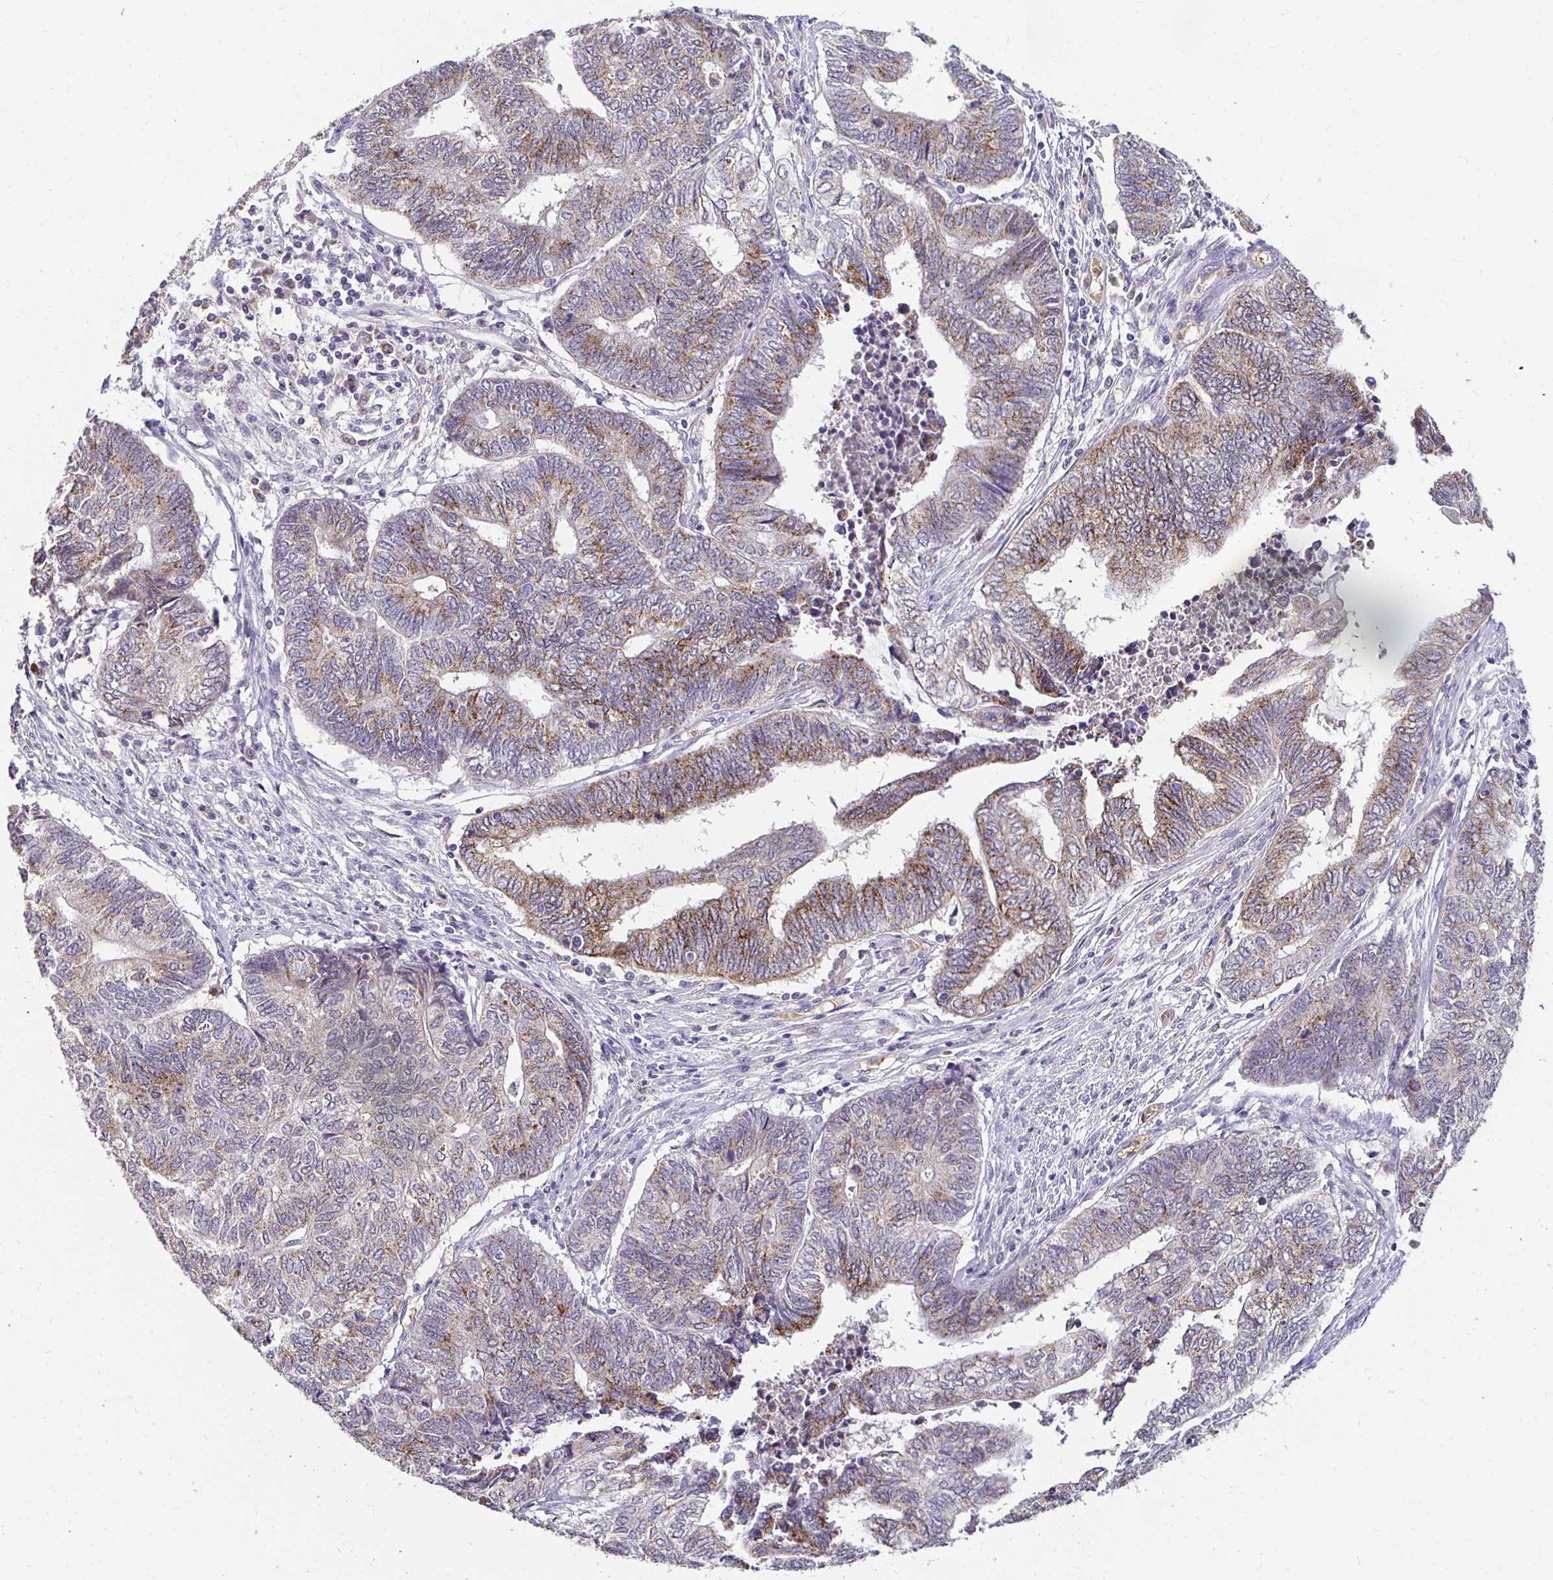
{"staining": {"intensity": "moderate", "quantity": "25%-75%", "location": "cytoplasmic/membranous"}, "tissue": "endometrial cancer", "cell_type": "Tumor cells", "image_type": "cancer", "snomed": [{"axis": "morphology", "description": "Adenocarcinoma, NOS"}, {"axis": "topography", "description": "Uterus"}, {"axis": "topography", "description": "Endometrium"}], "caption": "This photomicrograph reveals IHC staining of adenocarcinoma (endometrial), with medium moderate cytoplasmic/membranous staining in about 25%-75% of tumor cells.", "gene": "GK2", "patient": {"sex": "female", "age": 70}}